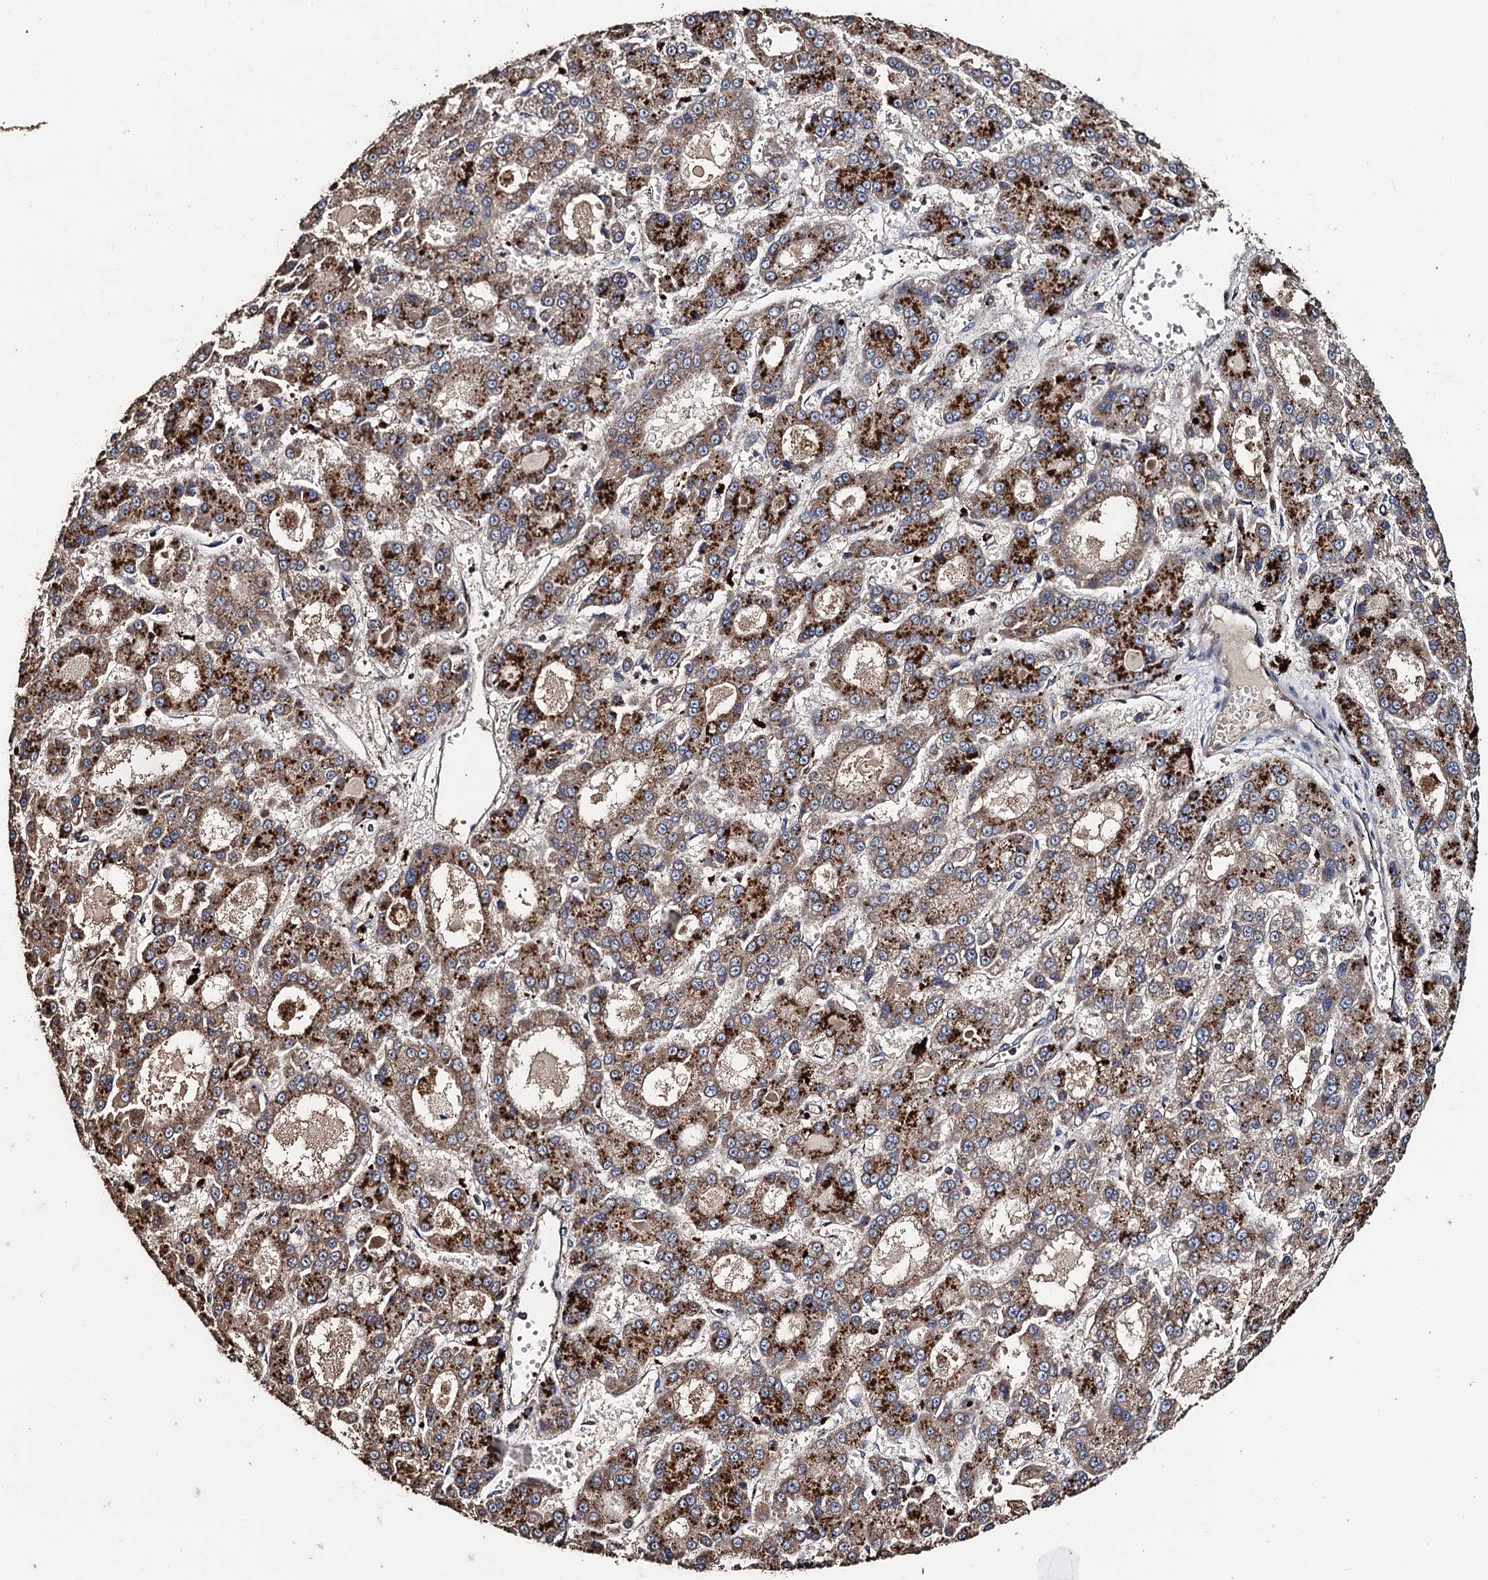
{"staining": {"intensity": "moderate", "quantity": ">75%", "location": "cytoplasmic/membranous"}, "tissue": "liver cancer", "cell_type": "Tumor cells", "image_type": "cancer", "snomed": [{"axis": "morphology", "description": "Carcinoma, Hepatocellular, NOS"}, {"axis": "topography", "description": "Liver"}], "caption": "DAB immunohistochemical staining of hepatocellular carcinoma (liver) demonstrates moderate cytoplasmic/membranous protein positivity in about >75% of tumor cells.", "gene": "PPTC7", "patient": {"sex": "male", "age": 70}}